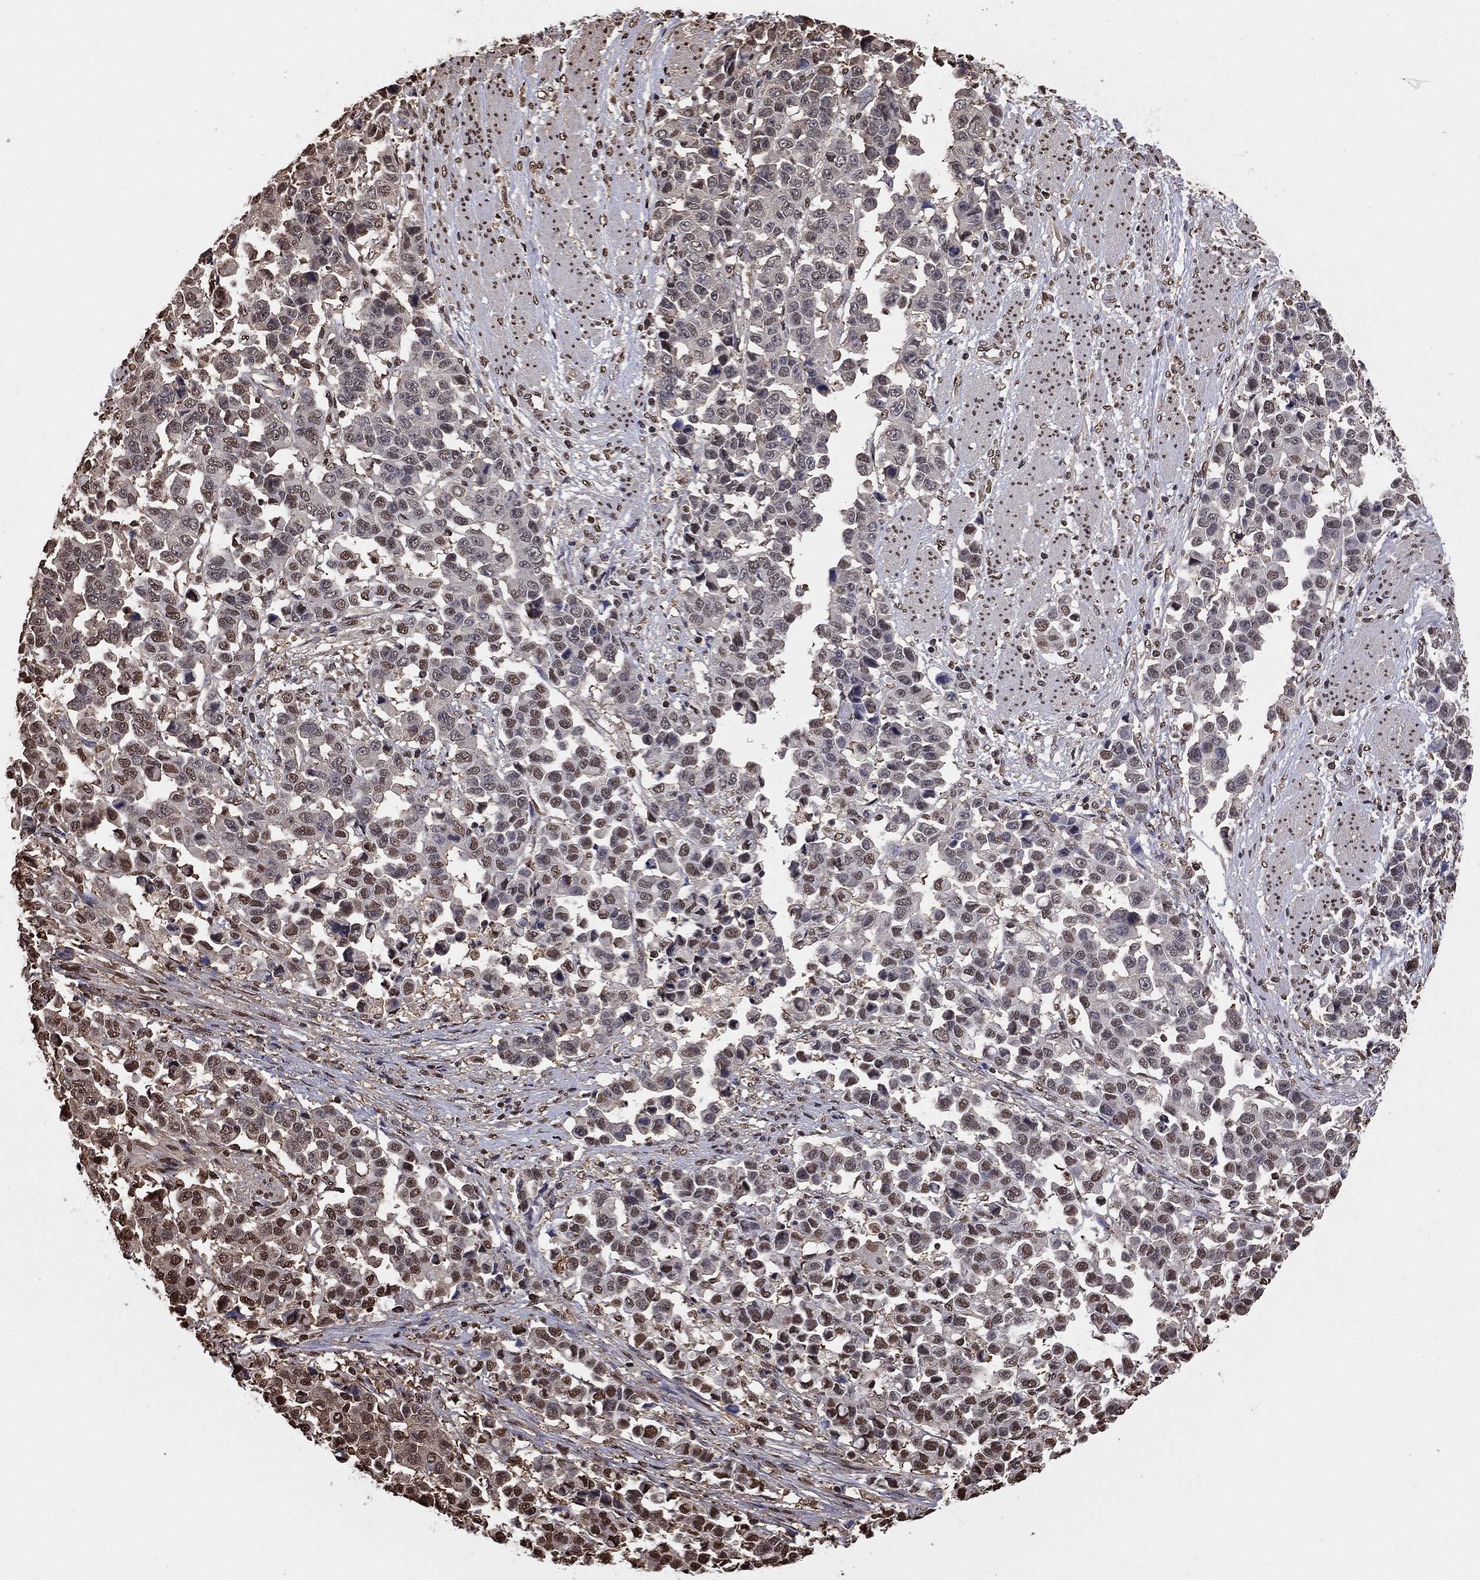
{"staining": {"intensity": "moderate", "quantity": "<25%", "location": "nuclear"}, "tissue": "stomach cancer", "cell_type": "Tumor cells", "image_type": "cancer", "snomed": [{"axis": "morphology", "description": "Adenocarcinoma, NOS"}, {"axis": "topography", "description": "Stomach, upper"}], "caption": "An immunohistochemistry photomicrograph of tumor tissue is shown. Protein staining in brown highlights moderate nuclear positivity in adenocarcinoma (stomach) within tumor cells.", "gene": "GAPDH", "patient": {"sex": "male", "age": 69}}